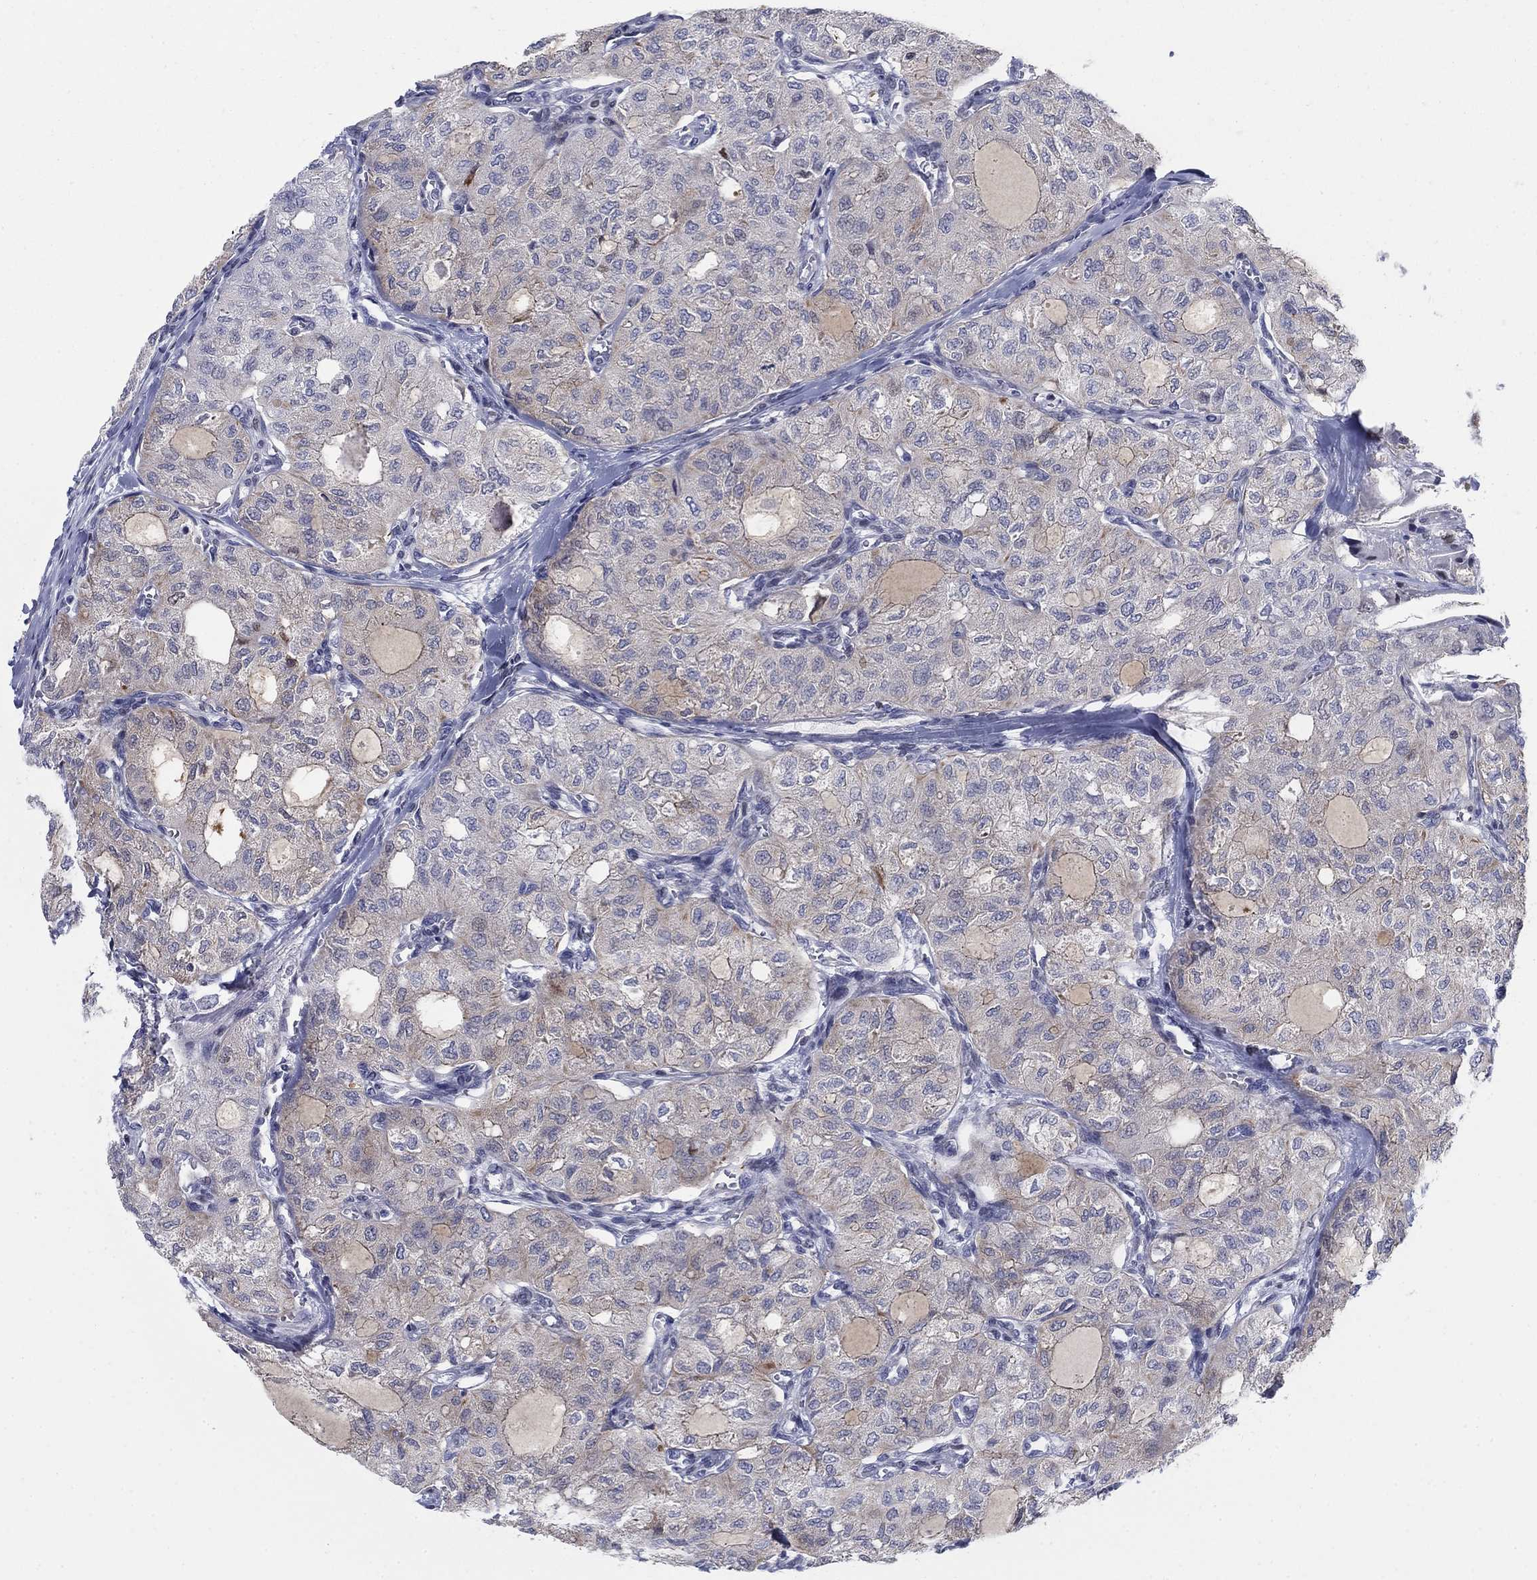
{"staining": {"intensity": "weak", "quantity": "<25%", "location": "cytoplasmic/membranous"}, "tissue": "thyroid cancer", "cell_type": "Tumor cells", "image_type": "cancer", "snomed": [{"axis": "morphology", "description": "Follicular adenoma carcinoma, NOS"}, {"axis": "topography", "description": "Thyroid gland"}], "caption": "Immunohistochemistry (IHC) of human thyroid cancer shows no positivity in tumor cells.", "gene": "MYO3A", "patient": {"sex": "male", "age": 75}}